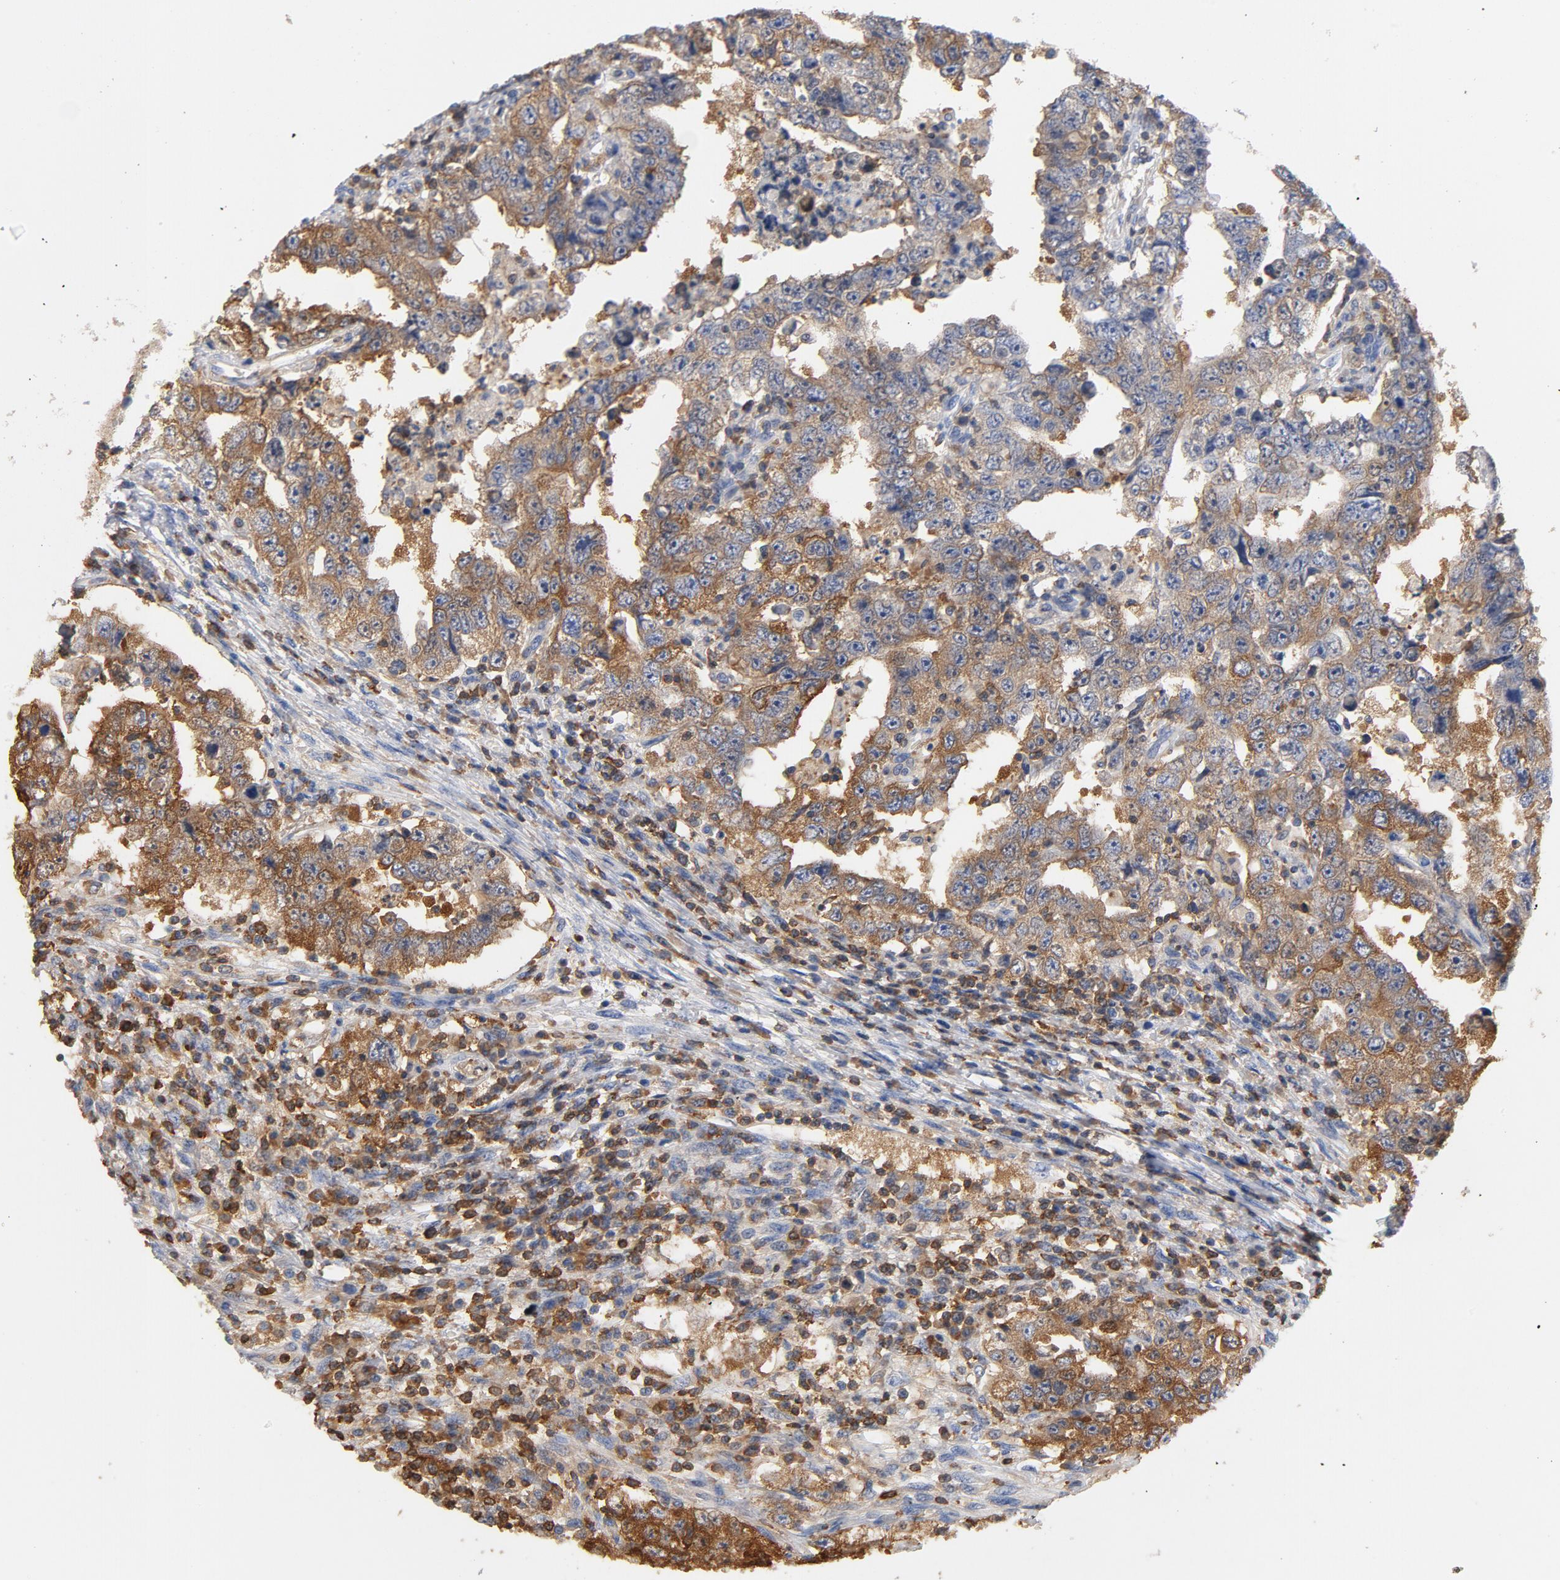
{"staining": {"intensity": "moderate", "quantity": ">75%", "location": "cytoplasmic/membranous"}, "tissue": "testis cancer", "cell_type": "Tumor cells", "image_type": "cancer", "snomed": [{"axis": "morphology", "description": "Carcinoma, Embryonal, NOS"}, {"axis": "topography", "description": "Testis"}], "caption": "DAB (3,3'-diaminobenzidine) immunohistochemical staining of testis cancer (embryonal carcinoma) demonstrates moderate cytoplasmic/membranous protein staining in approximately >75% of tumor cells.", "gene": "EZR", "patient": {"sex": "male", "age": 26}}